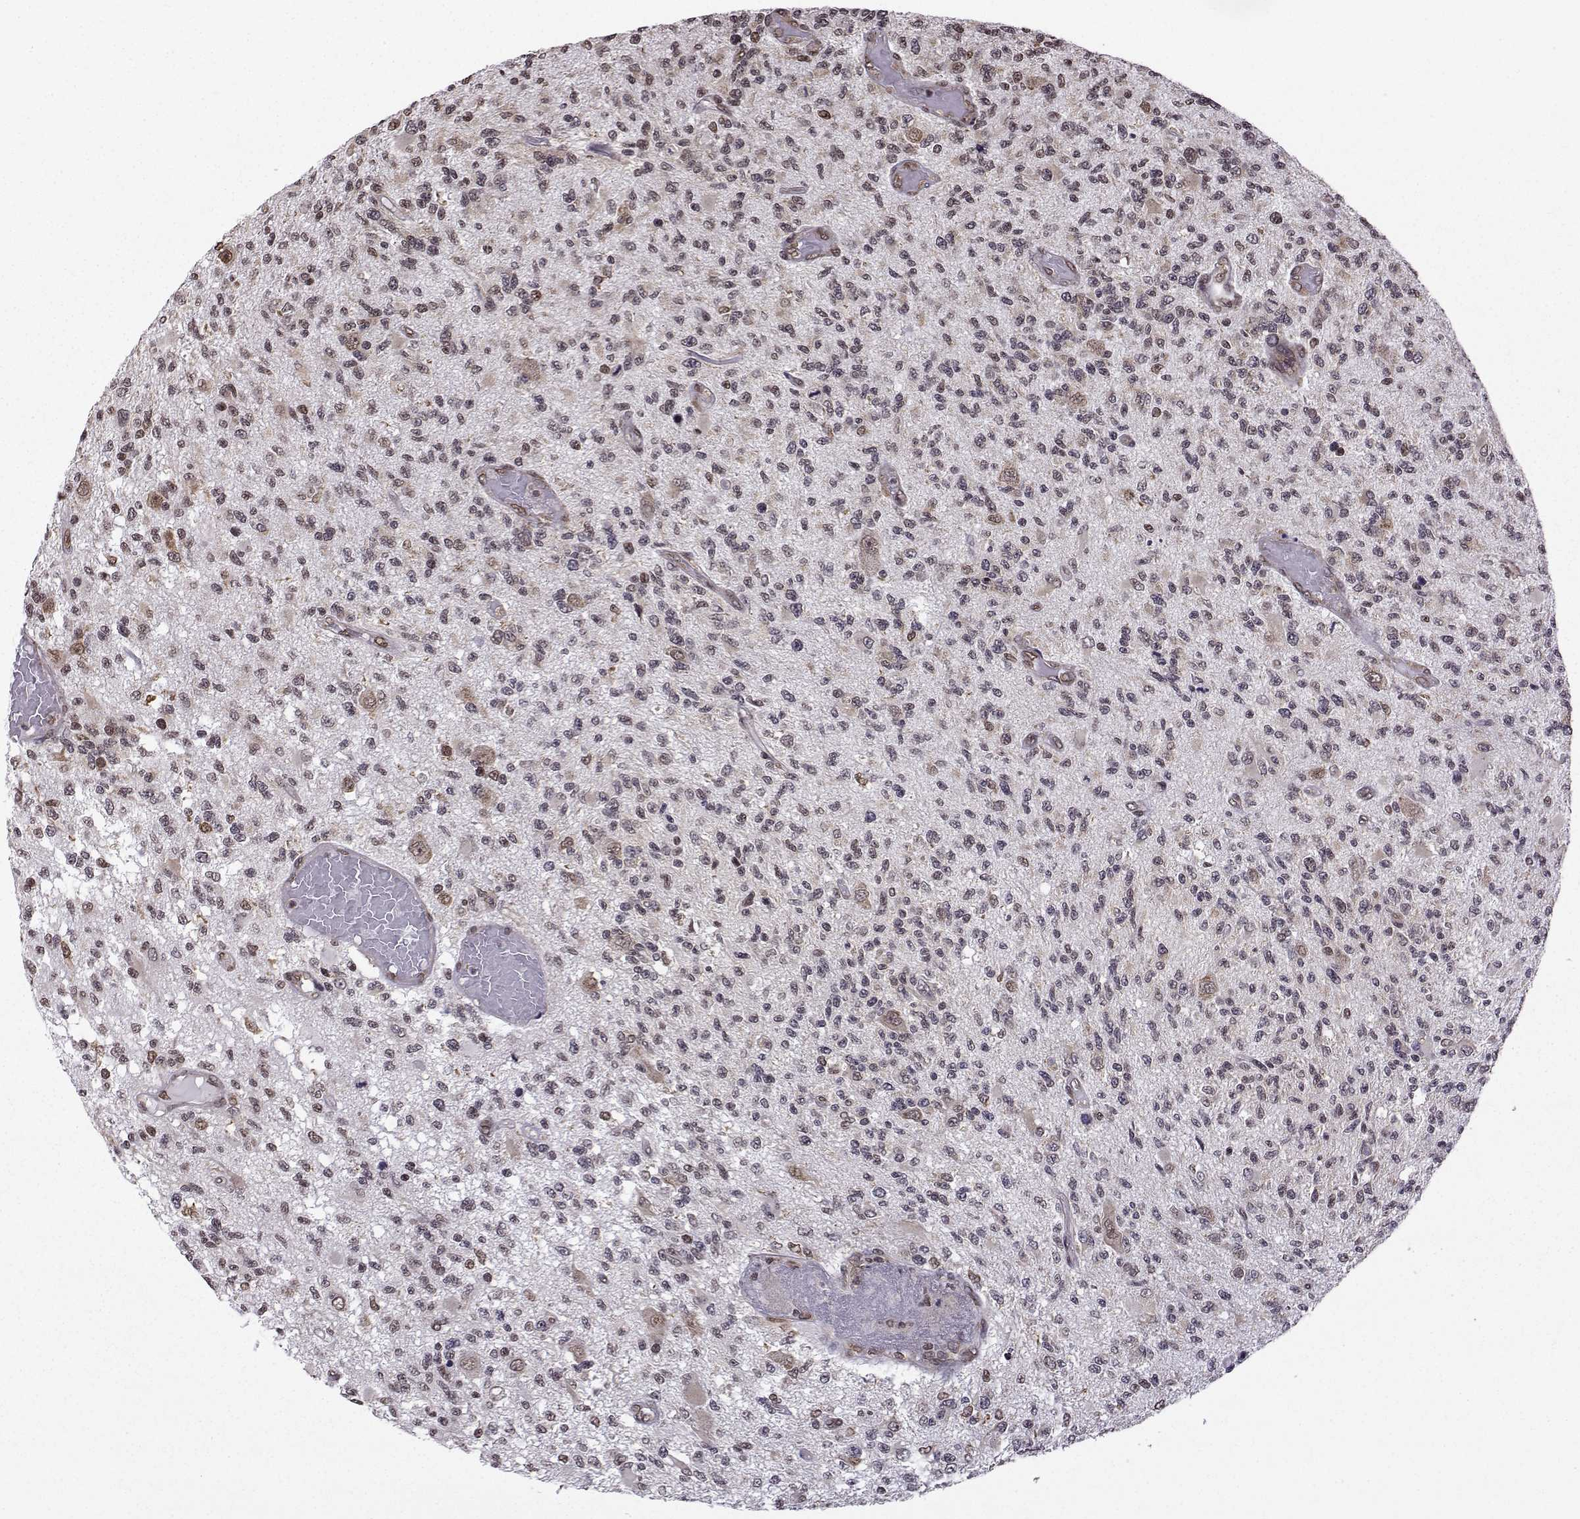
{"staining": {"intensity": "weak", "quantity": ">75%", "location": "nuclear"}, "tissue": "glioma", "cell_type": "Tumor cells", "image_type": "cancer", "snomed": [{"axis": "morphology", "description": "Glioma, malignant, High grade"}, {"axis": "topography", "description": "Brain"}], "caption": "High-grade glioma (malignant) was stained to show a protein in brown. There is low levels of weak nuclear staining in about >75% of tumor cells.", "gene": "EZH1", "patient": {"sex": "female", "age": 63}}